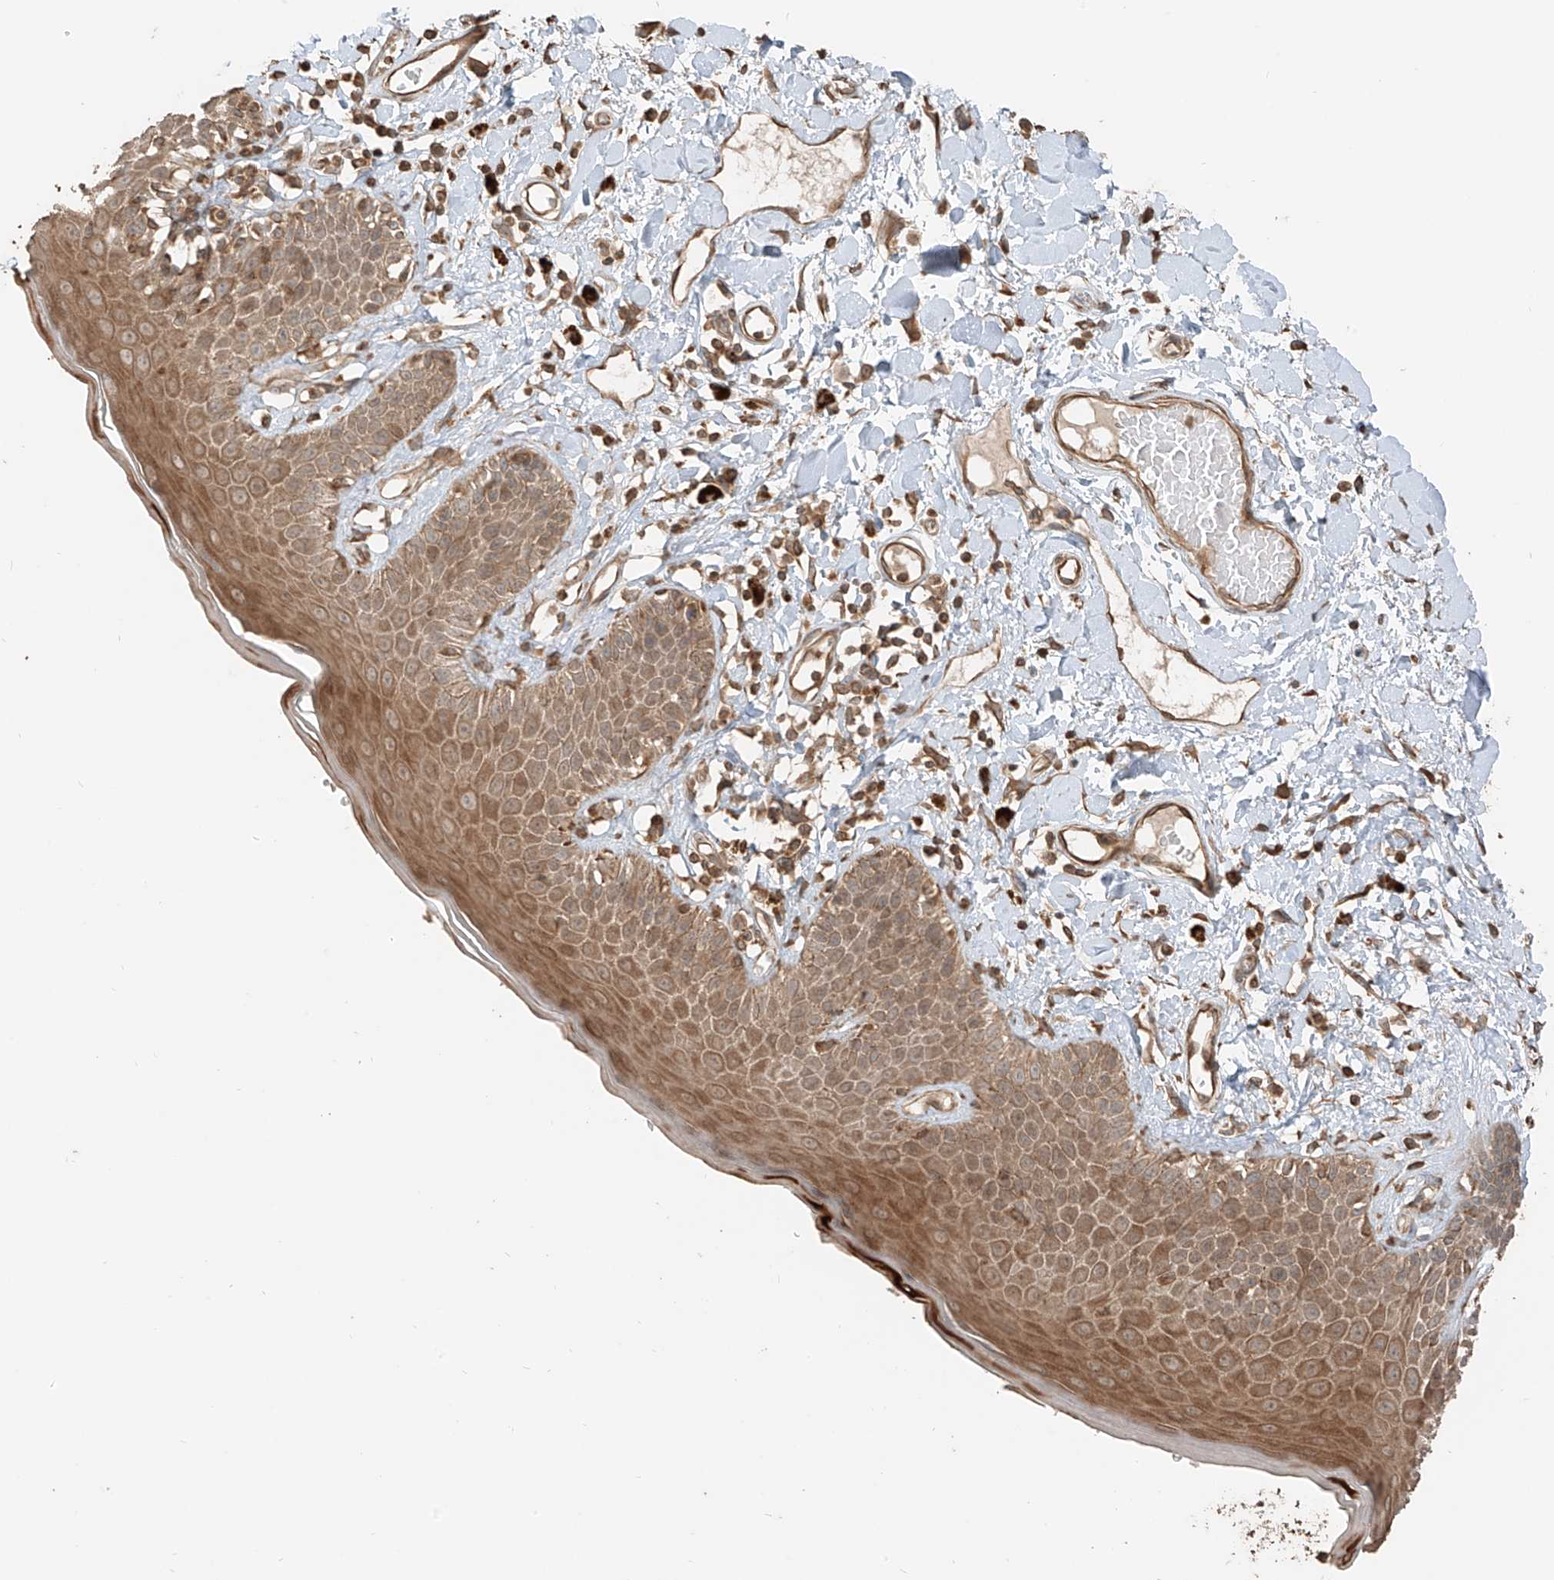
{"staining": {"intensity": "moderate", "quantity": ">75%", "location": "cytoplasmic/membranous"}, "tissue": "skin", "cell_type": "Epidermal cells", "image_type": "normal", "snomed": [{"axis": "morphology", "description": "Normal tissue, NOS"}, {"axis": "topography", "description": "Anal"}], "caption": "Protein expression by IHC displays moderate cytoplasmic/membranous positivity in about >75% of epidermal cells in unremarkable skin. The protein is shown in brown color, while the nuclei are stained blue.", "gene": "ANKZF1", "patient": {"sex": "female", "age": 78}}